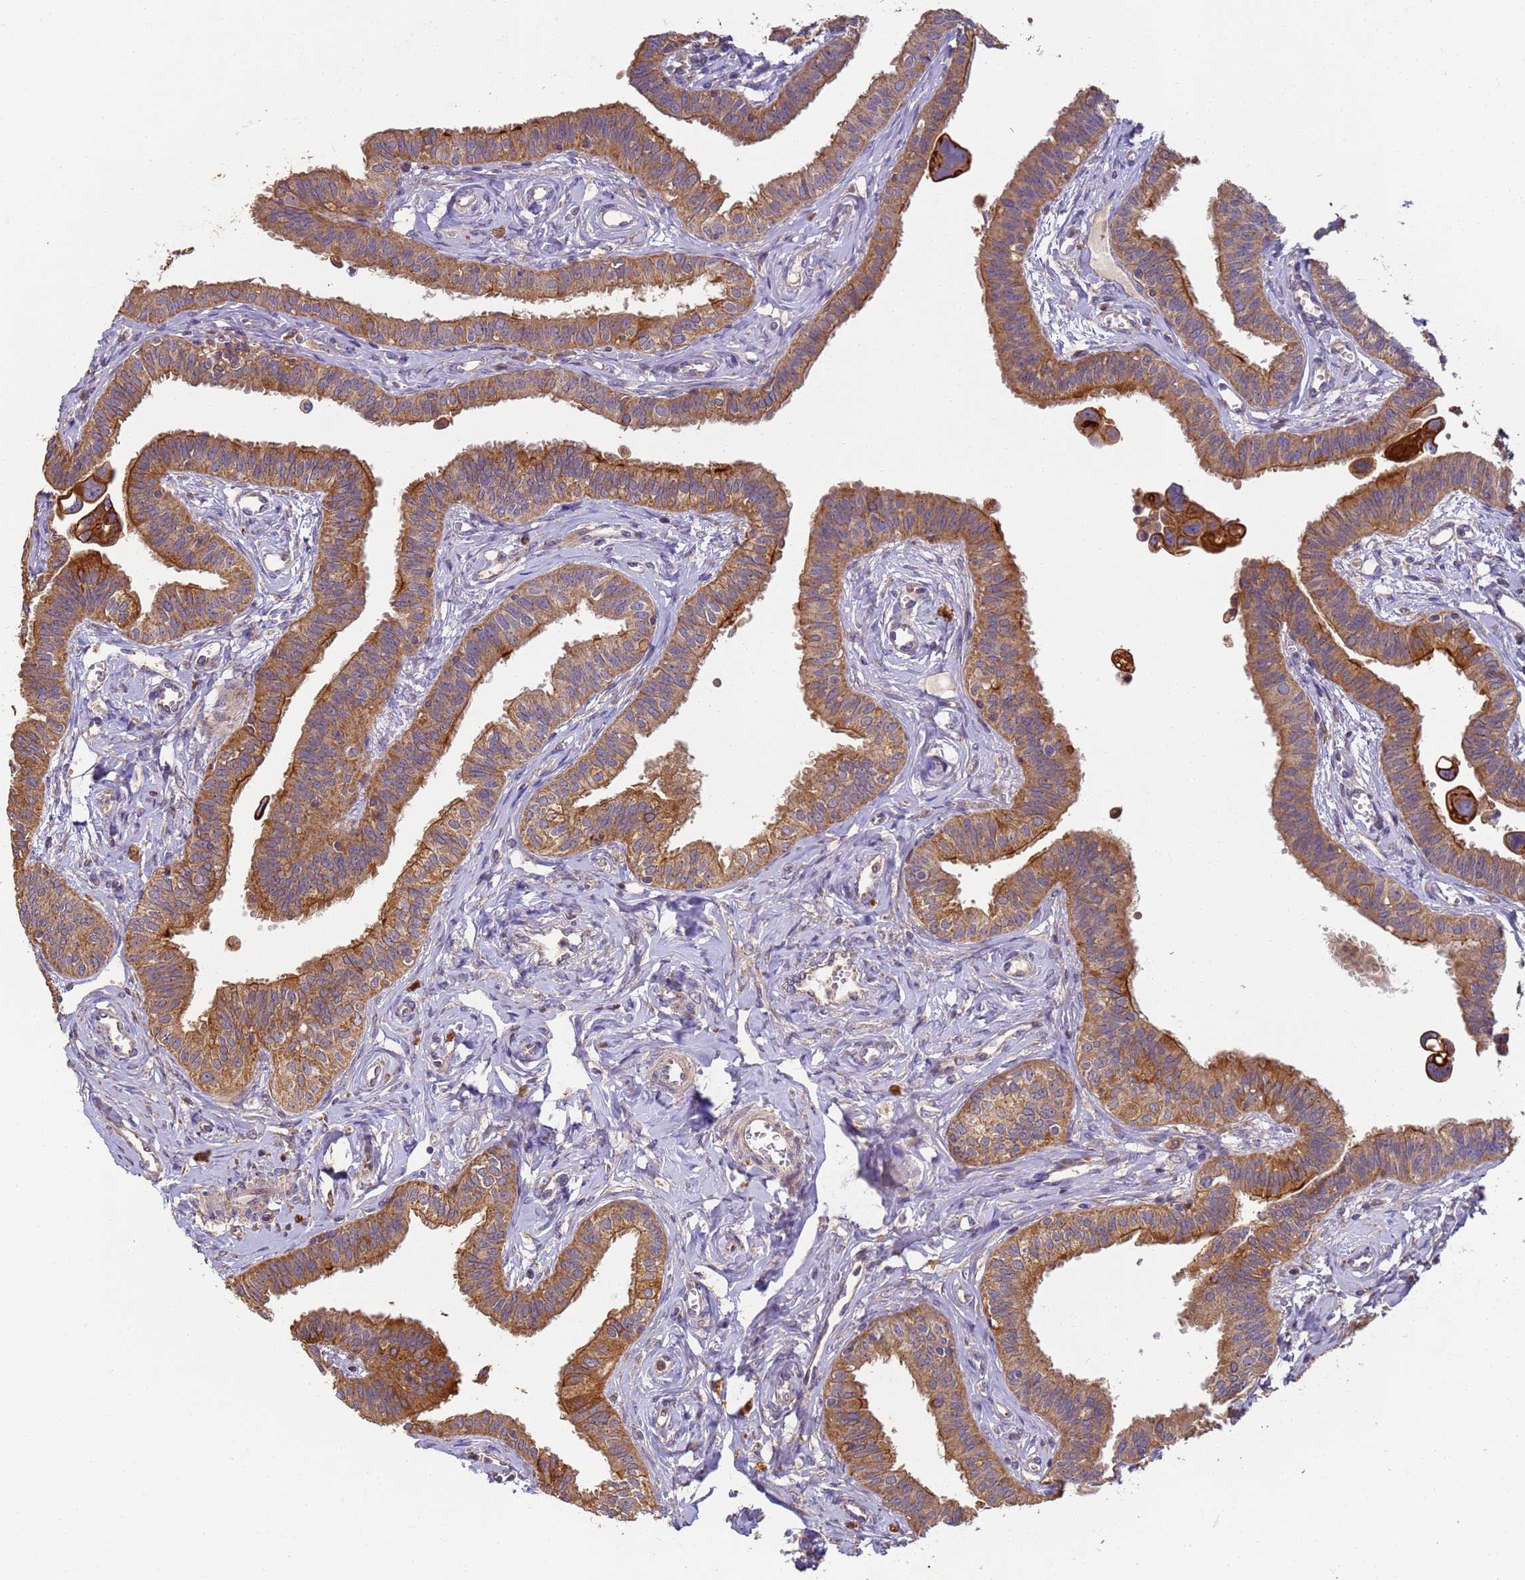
{"staining": {"intensity": "strong", "quantity": ">75%", "location": "cytoplasmic/membranous"}, "tissue": "fallopian tube", "cell_type": "Glandular cells", "image_type": "normal", "snomed": [{"axis": "morphology", "description": "Normal tissue, NOS"}, {"axis": "morphology", "description": "Carcinoma, NOS"}, {"axis": "topography", "description": "Fallopian tube"}, {"axis": "topography", "description": "Ovary"}], "caption": "Immunohistochemical staining of benign fallopian tube demonstrates high levels of strong cytoplasmic/membranous expression in approximately >75% of glandular cells.", "gene": "TIGAR", "patient": {"sex": "female", "age": 59}}